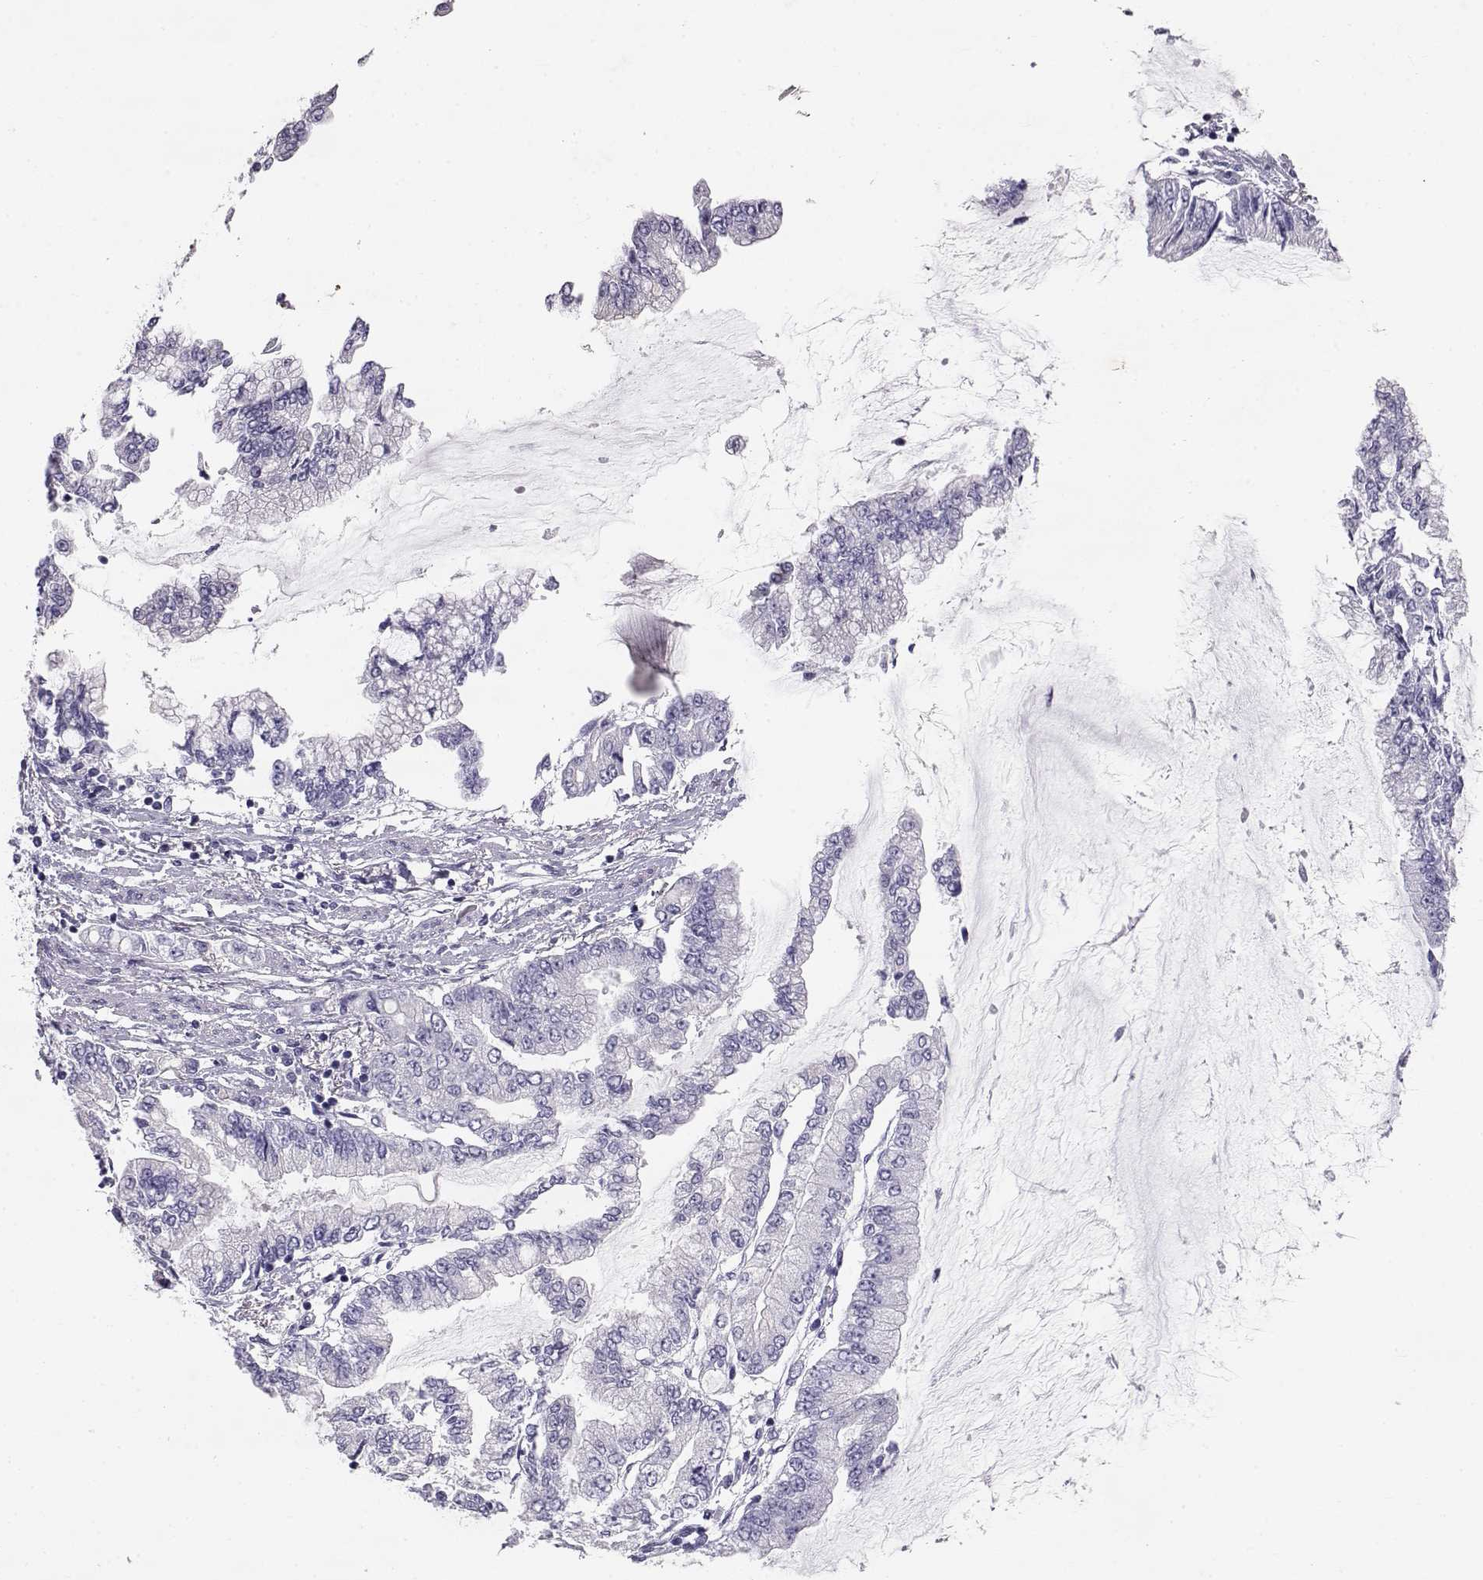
{"staining": {"intensity": "negative", "quantity": "none", "location": "none"}, "tissue": "stomach cancer", "cell_type": "Tumor cells", "image_type": "cancer", "snomed": [{"axis": "morphology", "description": "Adenocarcinoma, NOS"}, {"axis": "topography", "description": "Stomach, upper"}], "caption": "The immunohistochemistry micrograph has no significant staining in tumor cells of stomach cancer (adenocarcinoma) tissue.", "gene": "RD3", "patient": {"sex": "female", "age": 74}}